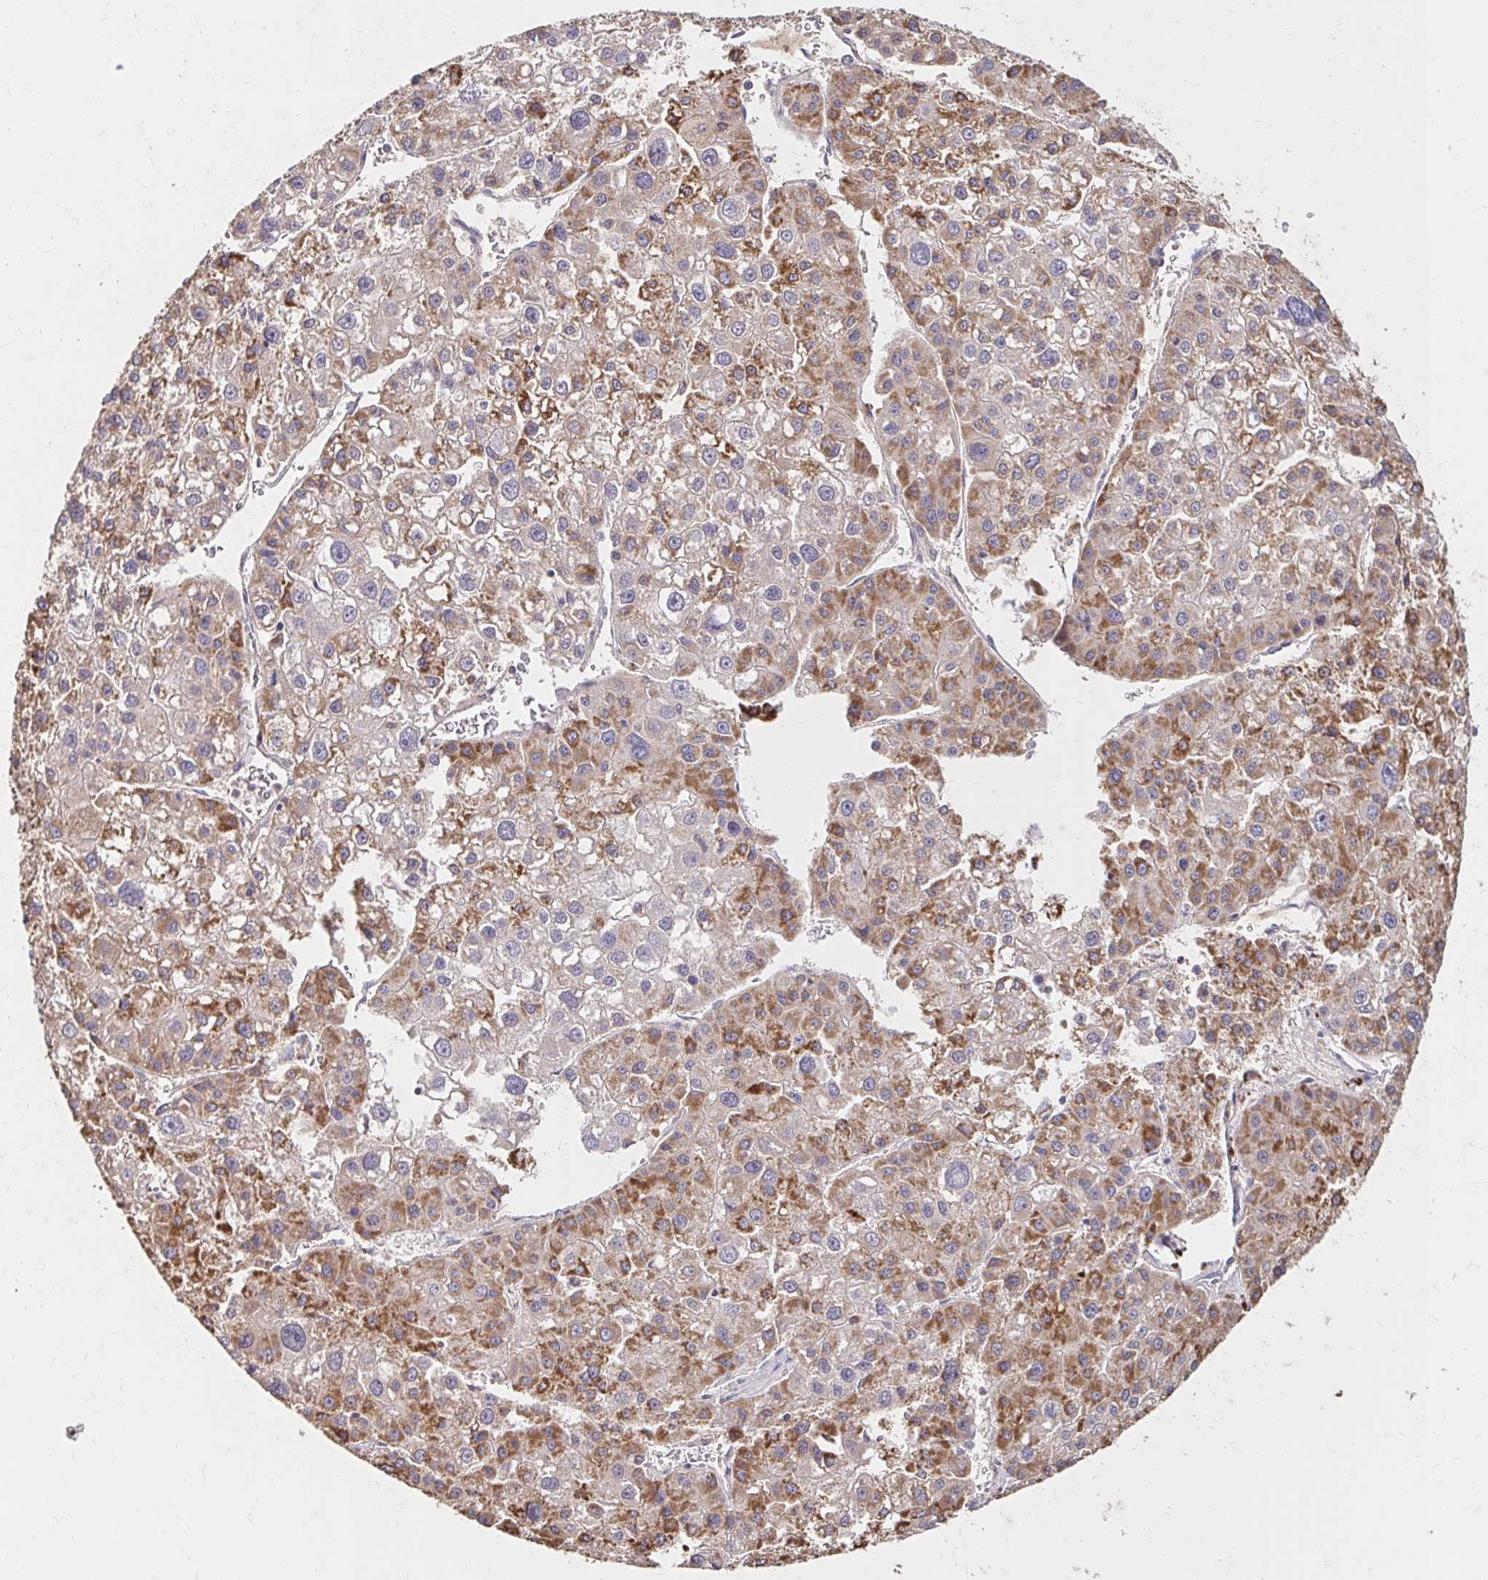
{"staining": {"intensity": "moderate", "quantity": ">75%", "location": "cytoplasmic/membranous"}, "tissue": "liver cancer", "cell_type": "Tumor cells", "image_type": "cancer", "snomed": [{"axis": "morphology", "description": "Carcinoma, Hepatocellular, NOS"}, {"axis": "topography", "description": "Liver"}], "caption": "Protein positivity by IHC reveals moderate cytoplasmic/membranous expression in approximately >75% of tumor cells in liver cancer.", "gene": "HMGCS2", "patient": {"sex": "male", "age": 73}}